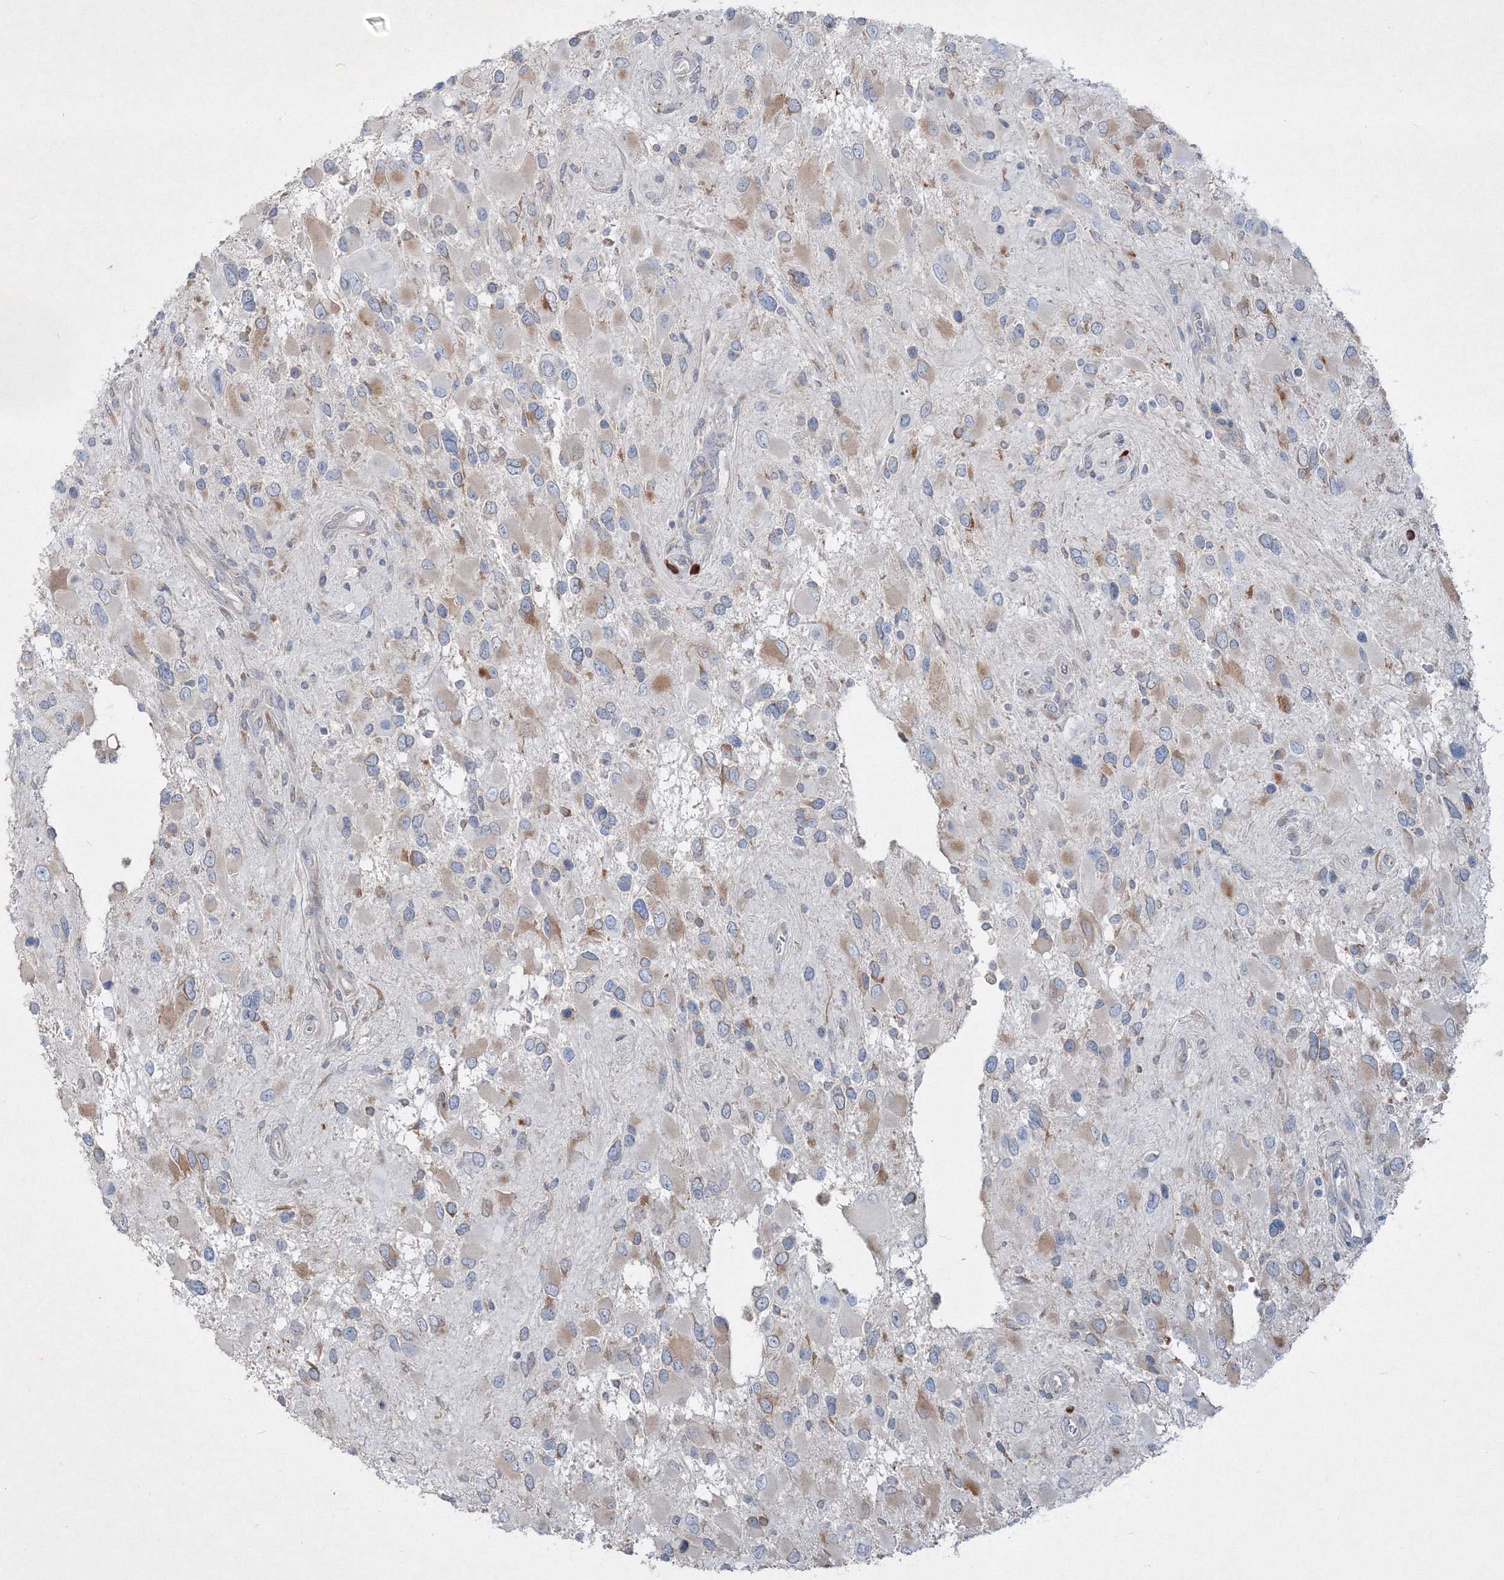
{"staining": {"intensity": "moderate", "quantity": "<25%", "location": "cytoplasmic/membranous"}, "tissue": "glioma", "cell_type": "Tumor cells", "image_type": "cancer", "snomed": [{"axis": "morphology", "description": "Glioma, malignant, High grade"}, {"axis": "topography", "description": "Brain"}], "caption": "High-magnification brightfield microscopy of malignant high-grade glioma stained with DAB (brown) and counterstained with hematoxylin (blue). tumor cells exhibit moderate cytoplasmic/membranous expression is identified in approximately<25% of cells.", "gene": "IFNAR1", "patient": {"sex": "male", "age": 53}}